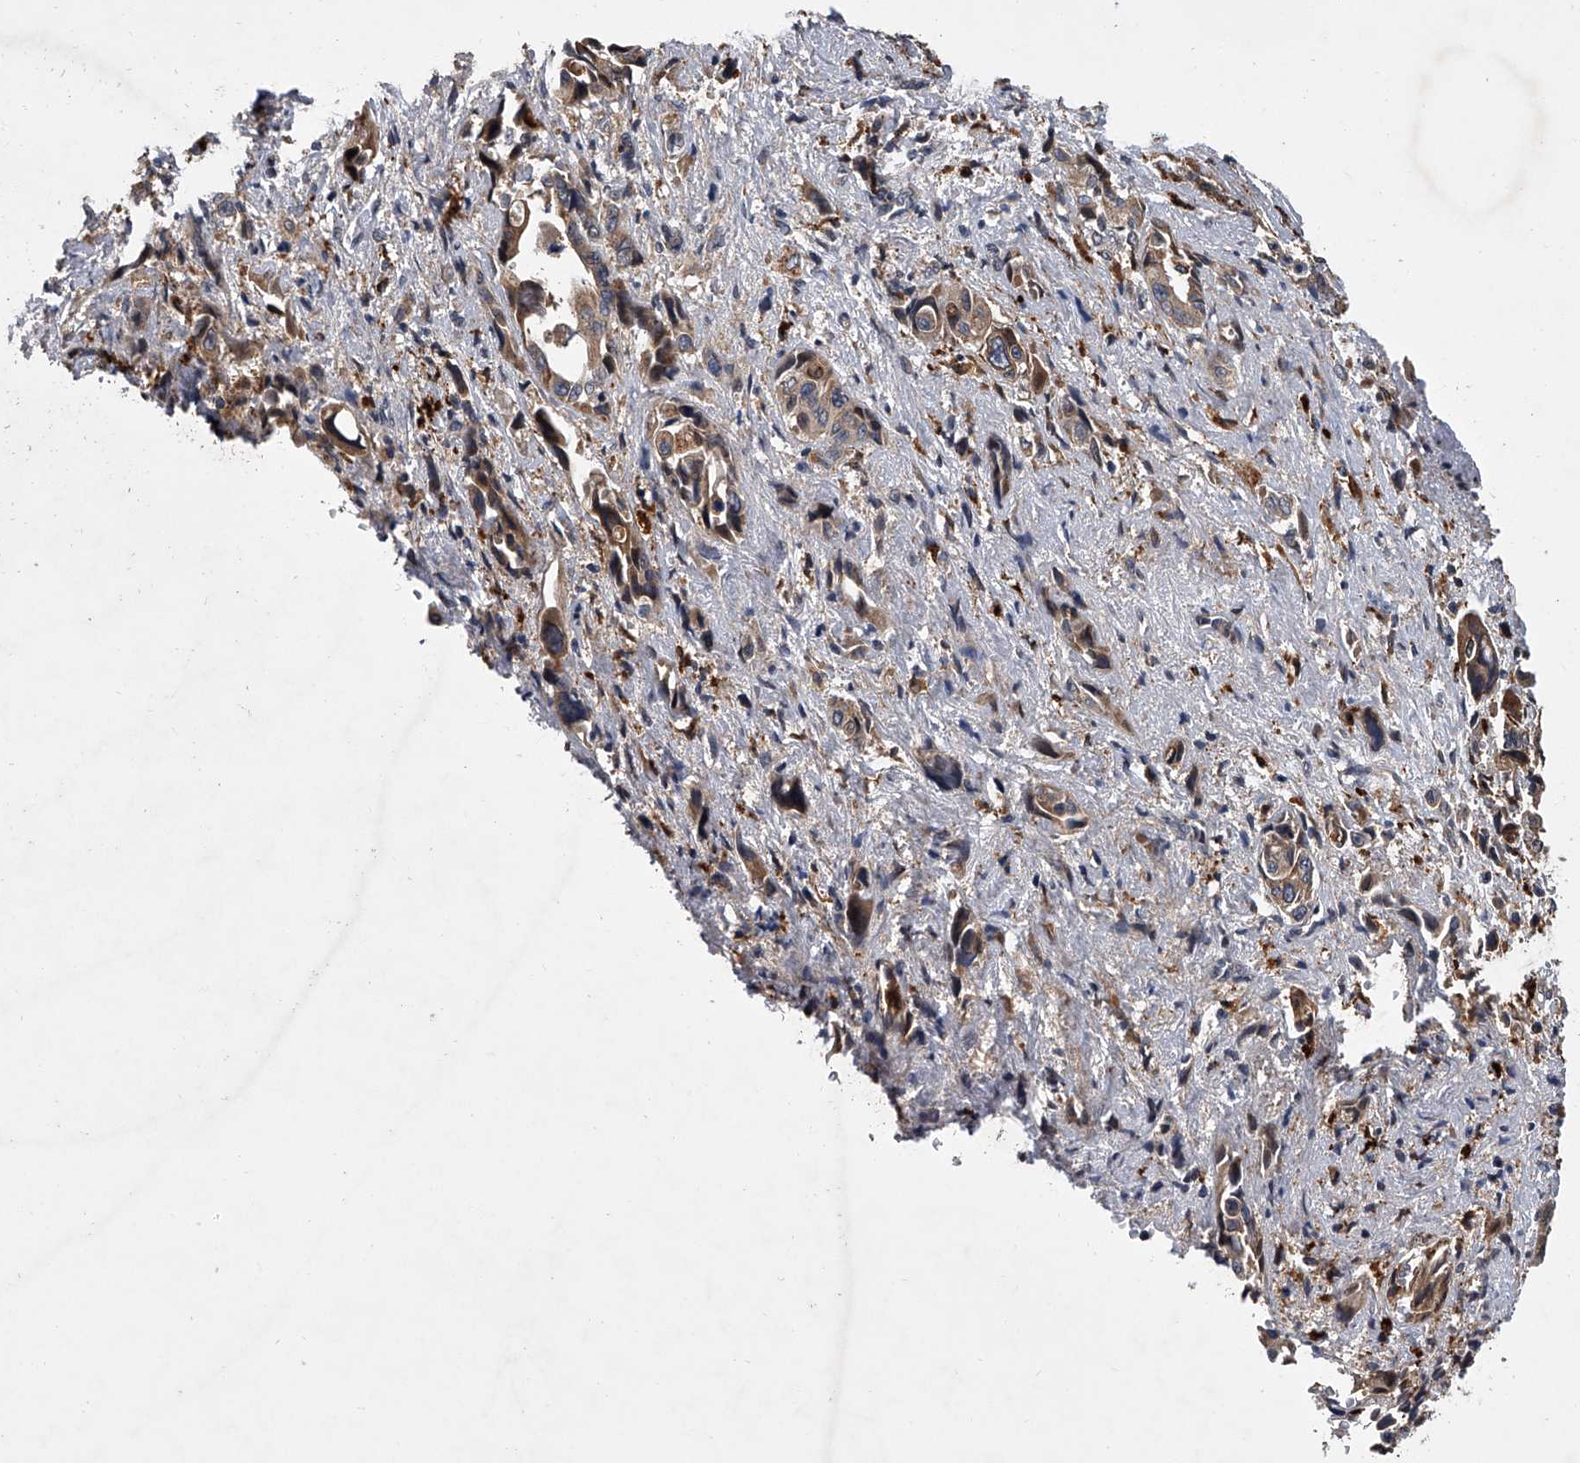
{"staining": {"intensity": "moderate", "quantity": "25%-75%", "location": "cytoplasmic/membranous"}, "tissue": "pancreatic cancer", "cell_type": "Tumor cells", "image_type": "cancer", "snomed": [{"axis": "morphology", "description": "Adenocarcinoma, NOS"}, {"axis": "topography", "description": "Pancreas"}], "caption": "IHC histopathology image of adenocarcinoma (pancreatic) stained for a protein (brown), which exhibits medium levels of moderate cytoplasmic/membranous expression in approximately 25%-75% of tumor cells.", "gene": "TRIM8", "patient": {"sex": "male", "age": 46}}